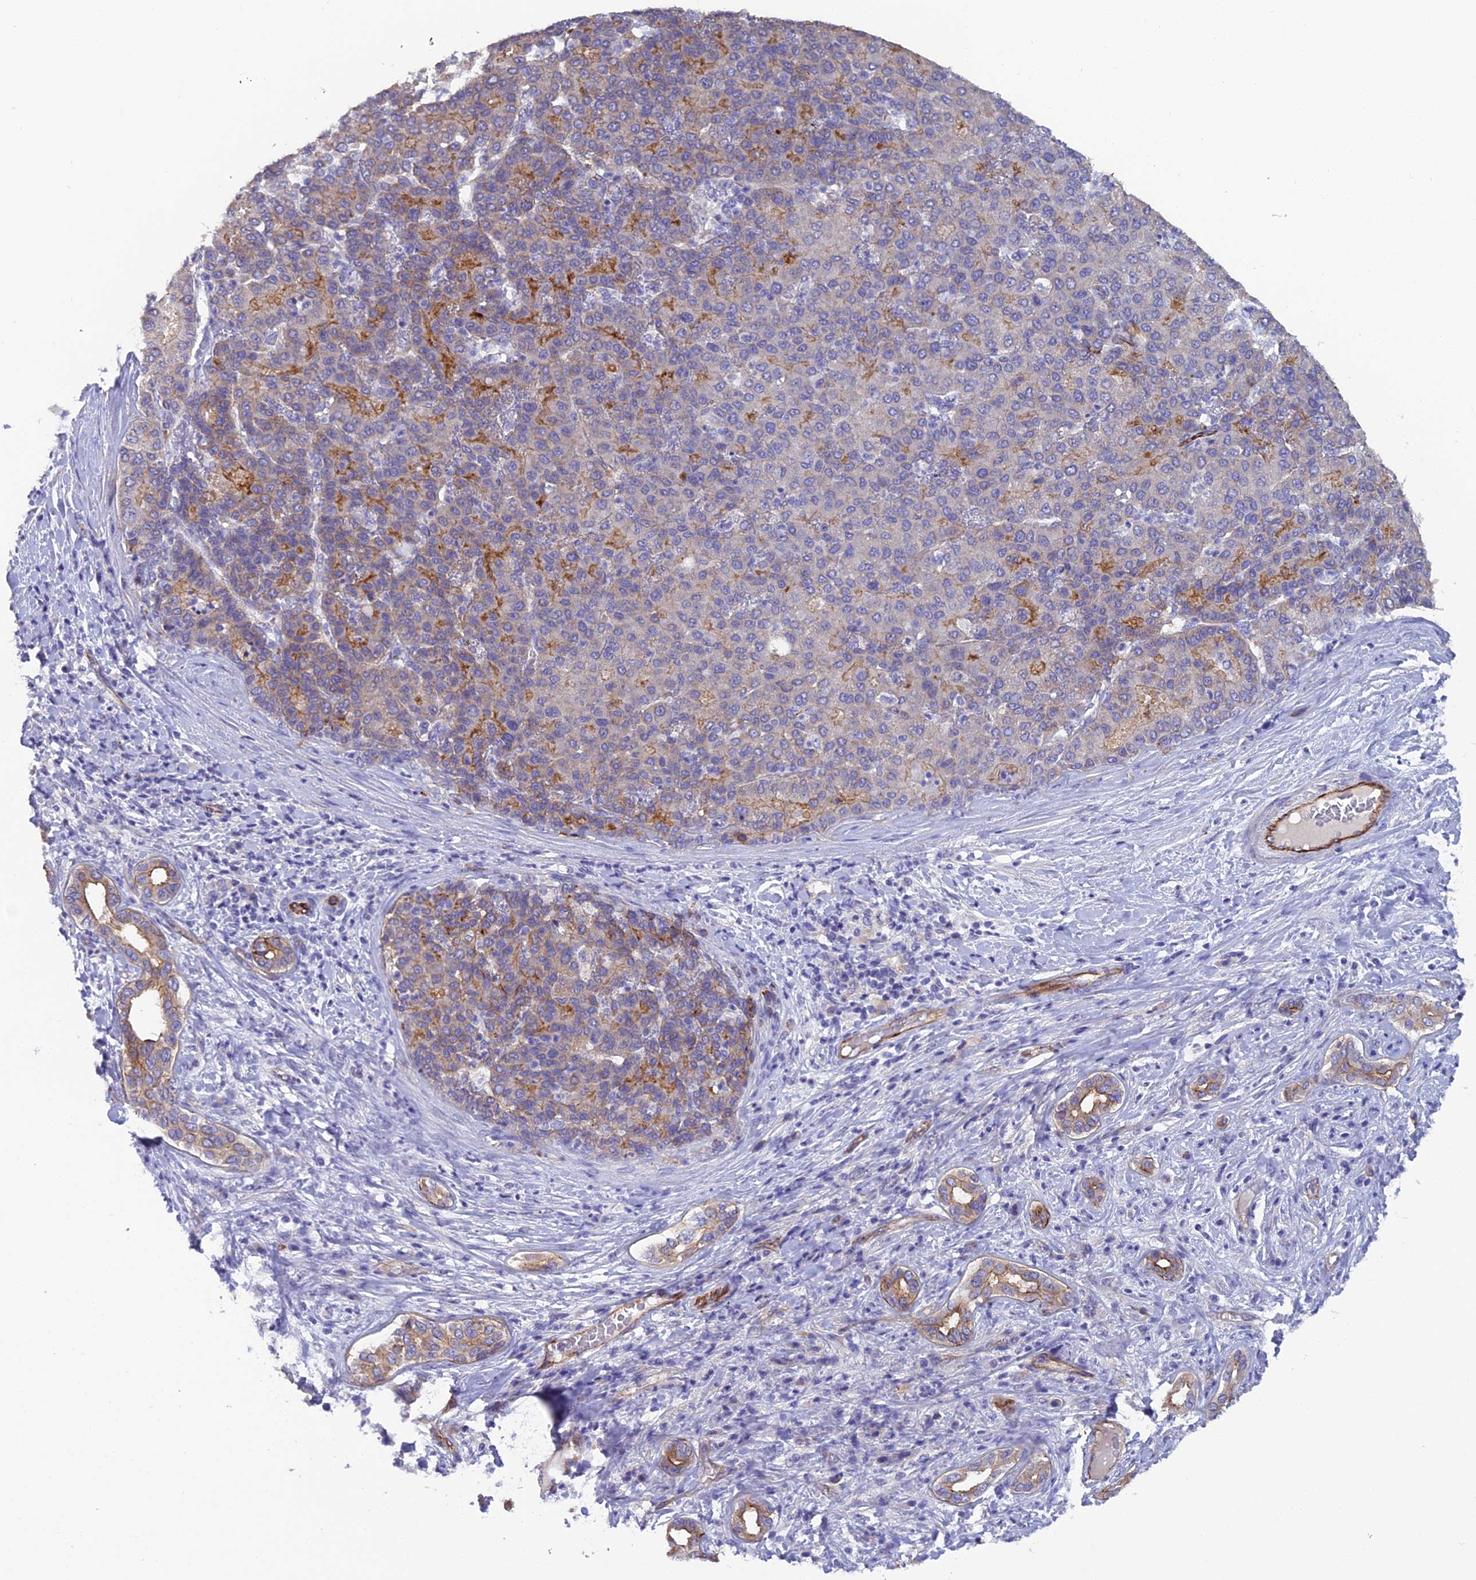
{"staining": {"intensity": "moderate", "quantity": "25%-75%", "location": "cytoplasmic/membranous"}, "tissue": "liver cancer", "cell_type": "Tumor cells", "image_type": "cancer", "snomed": [{"axis": "morphology", "description": "Carcinoma, Hepatocellular, NOS"}, {"axis": "topography", "description": "Liver"}], "caption": "An IHC photomicrograph of neoplastic tissue is shown. Protein staining in brown shows moderate cytoplasmic/membranous positivity in liver hepatocellular carcinoma within tumor cells.", "gene": "CFAP47", "patient": {"sex": "male", "age": 65}}